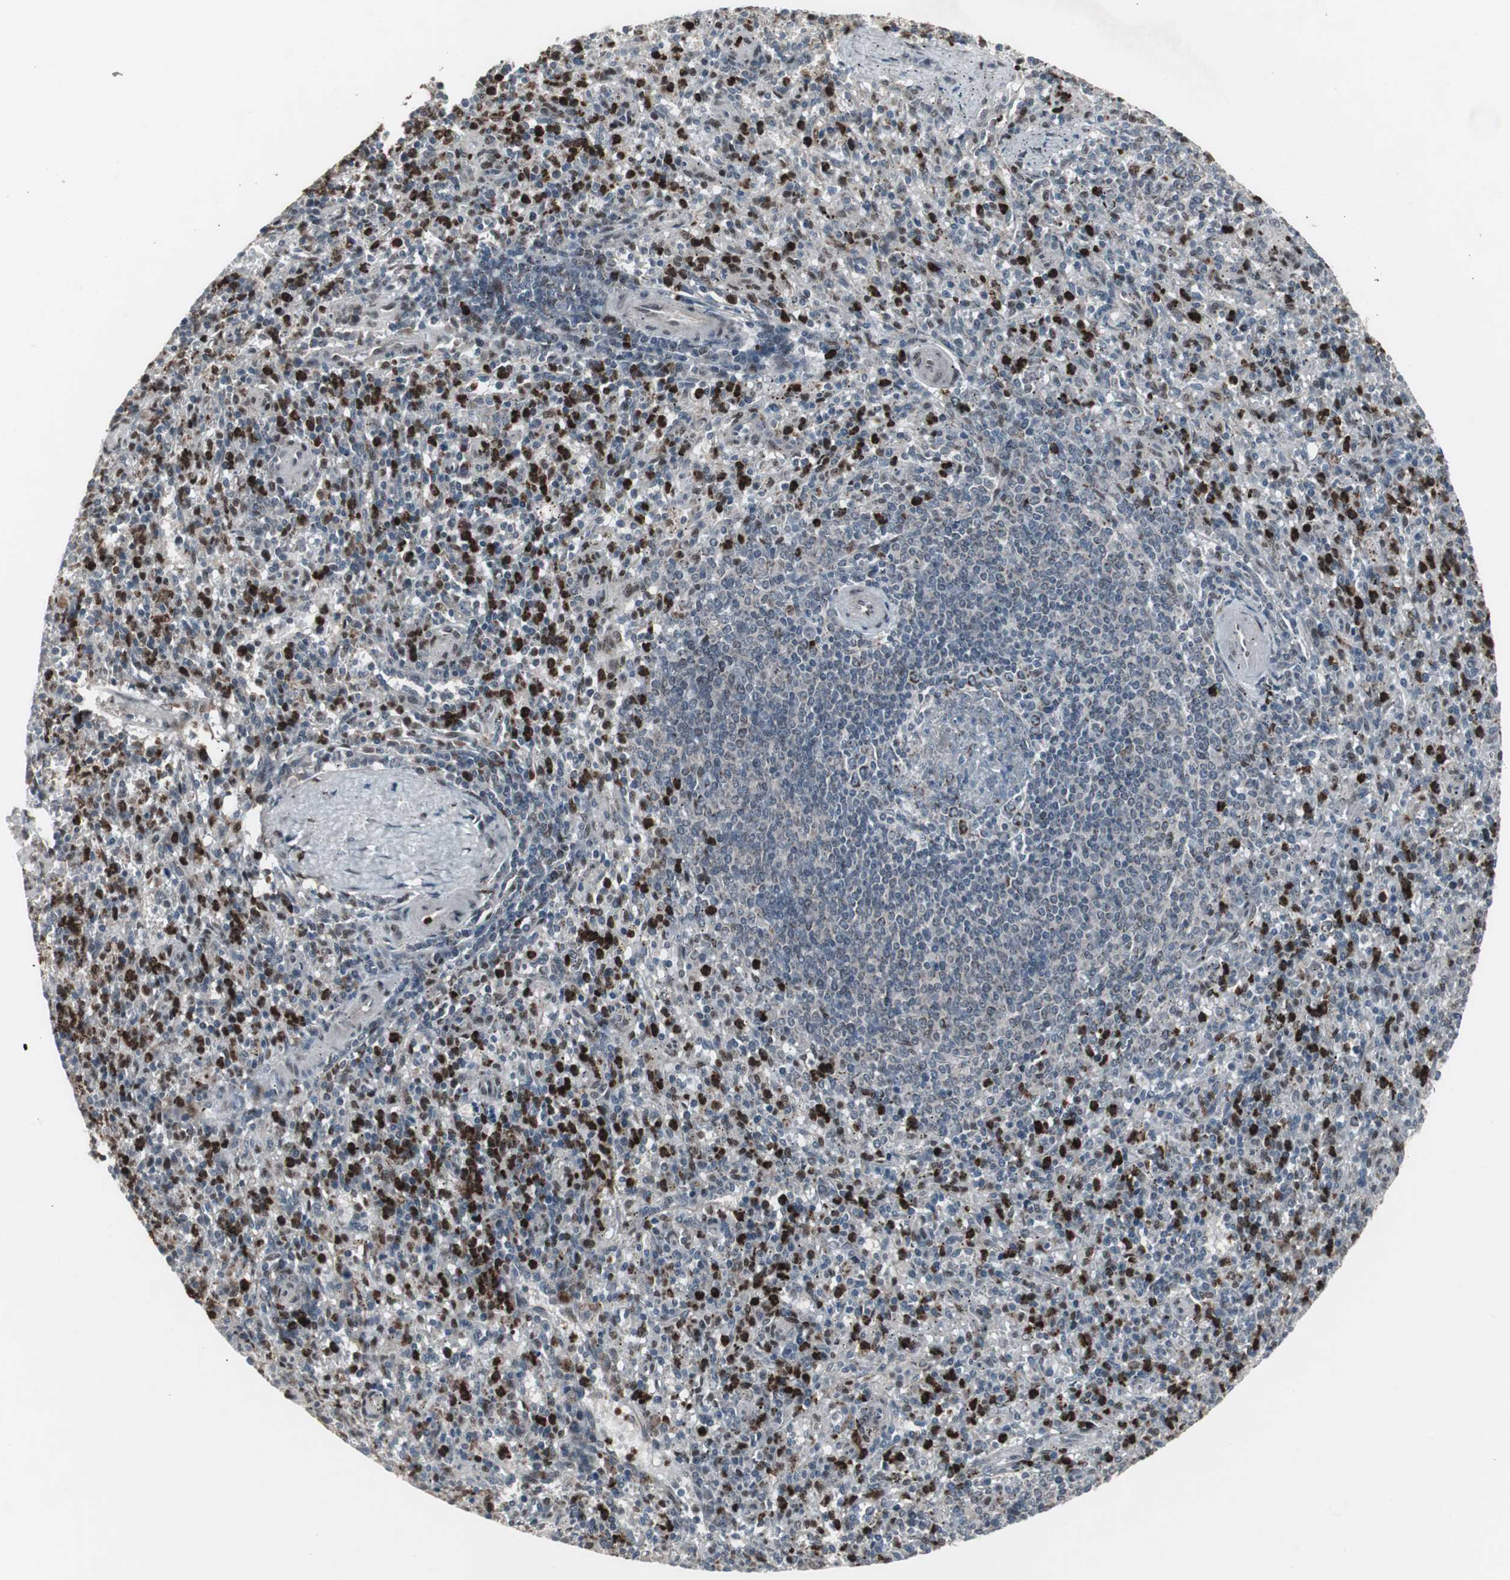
{"staining": {"intensity": "strong", "quantity": "25%-75%", "location": "nuclear"}, "tissue": "spleen", "cell_type": "Cells in red pulp", "image_type": "normal", "snomed": [{"axis": "morphology", "description": "Normal tissue, NOS"}, {"axis": "topography", "description": "Spleen"}], "caption": "Immunohistochemistry (IHC) staining of benign spleen, which demonstrates high levels of strong nuclear expression in approximately 25%-75% of cells in red pulp indicating strong nuclear protein staining. The staining was performed using DAB (brown) for protein detection and nuclei were counterstained in hematoxylin (blue).", "gene": "RXRA", "patient": {"sex": "male", "age": 72}}